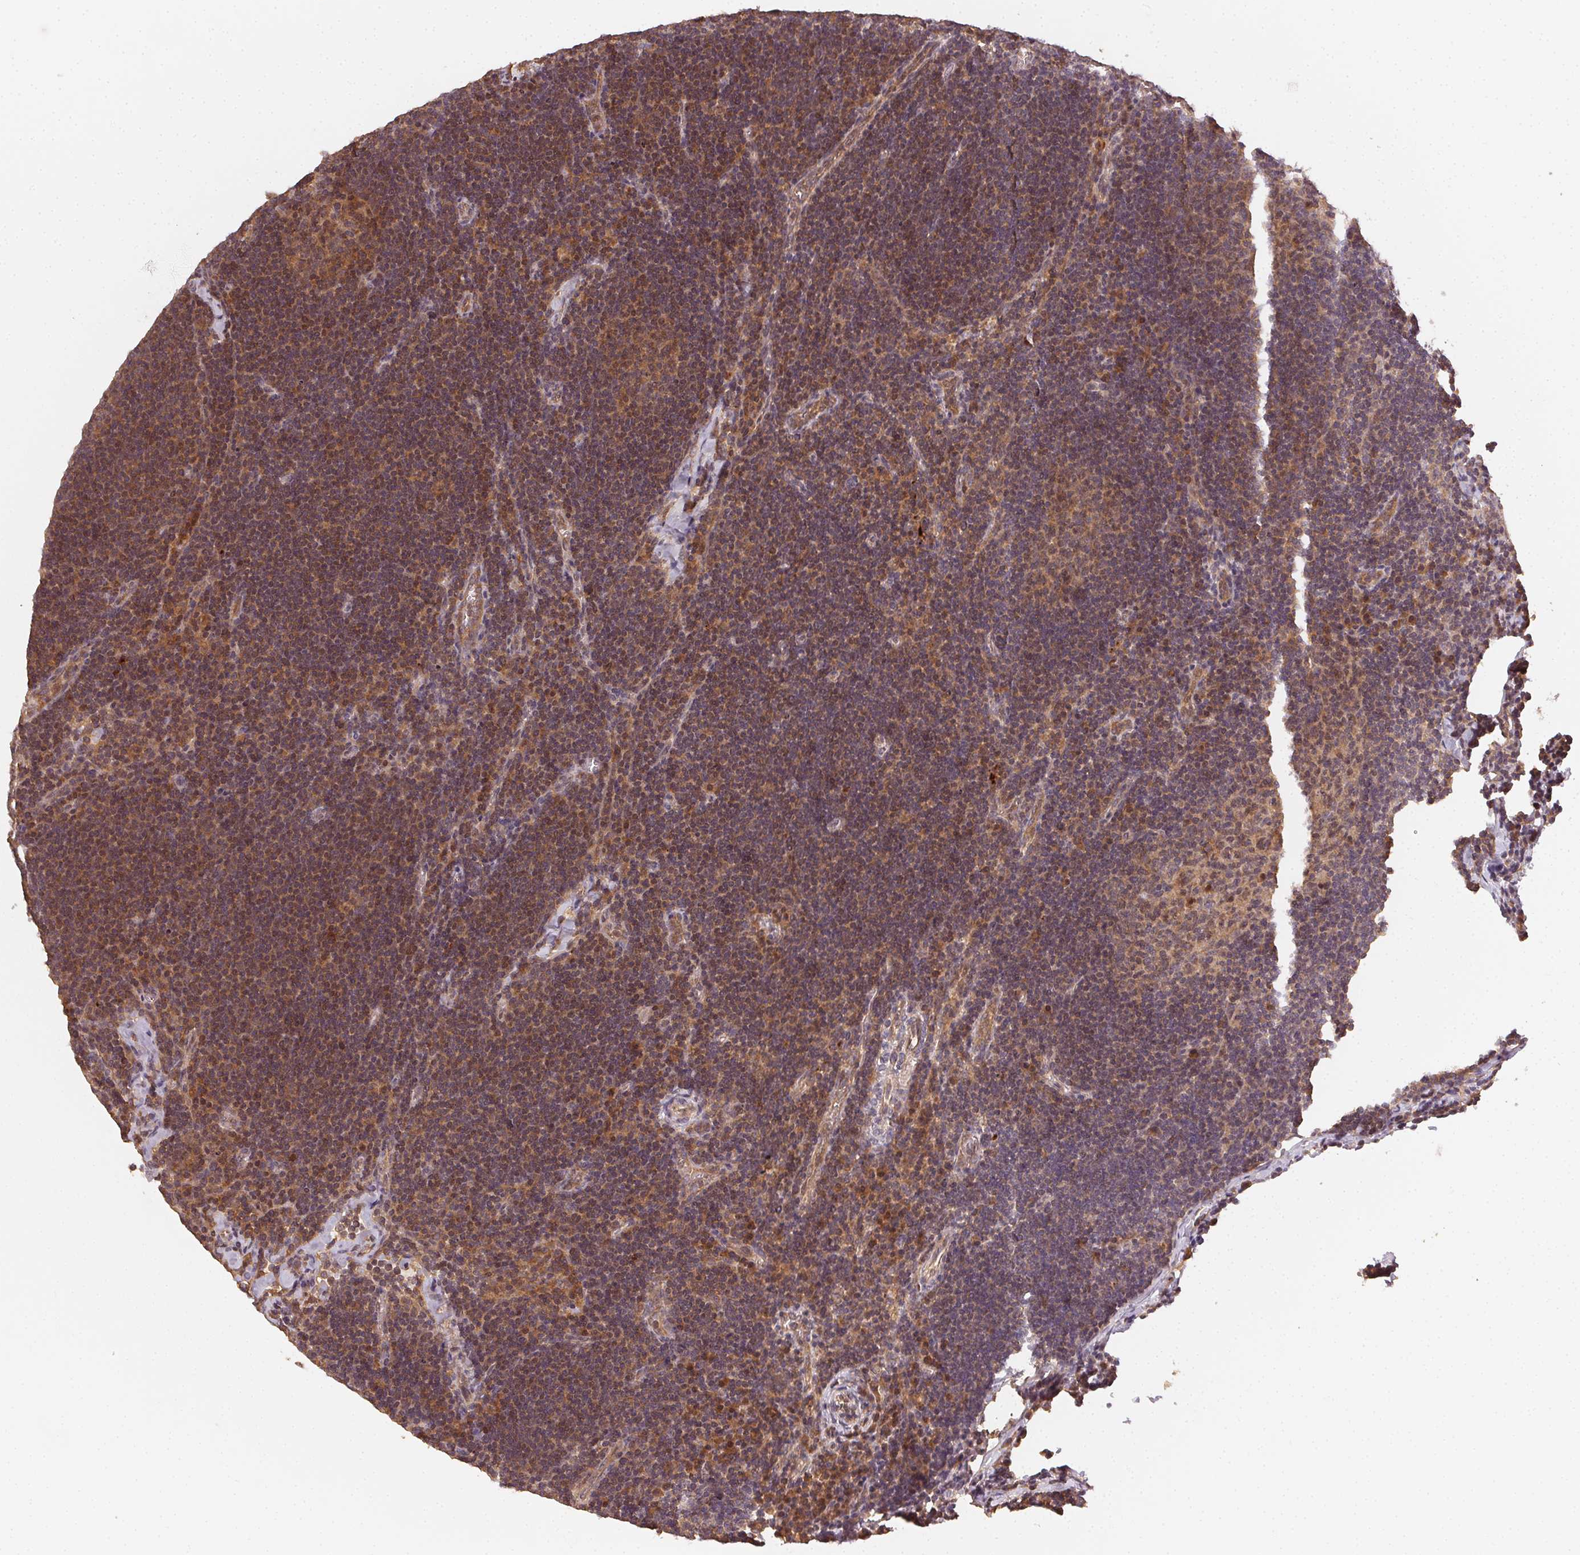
{"staining": {"intensity": "weak", "quantity": "25%-75%", "location": "cytoplasmic/membranous"}, "tissue": "lymph node", "cell_type": "Germinal center cells", "image_type": "normal", "snomed": [{"axis": "morphology", "description": "Normal tissue, NOS"}, {"axis": "topography", "description": "Lymph node"}], "caption": "IHC of benign lymph node reveals low levels of weak cytoplasmic/membranous expression in approximately 25%-75% of germinal center cells.", "gene": "RALA", "patient": {"sex": "male", "age": 67}}